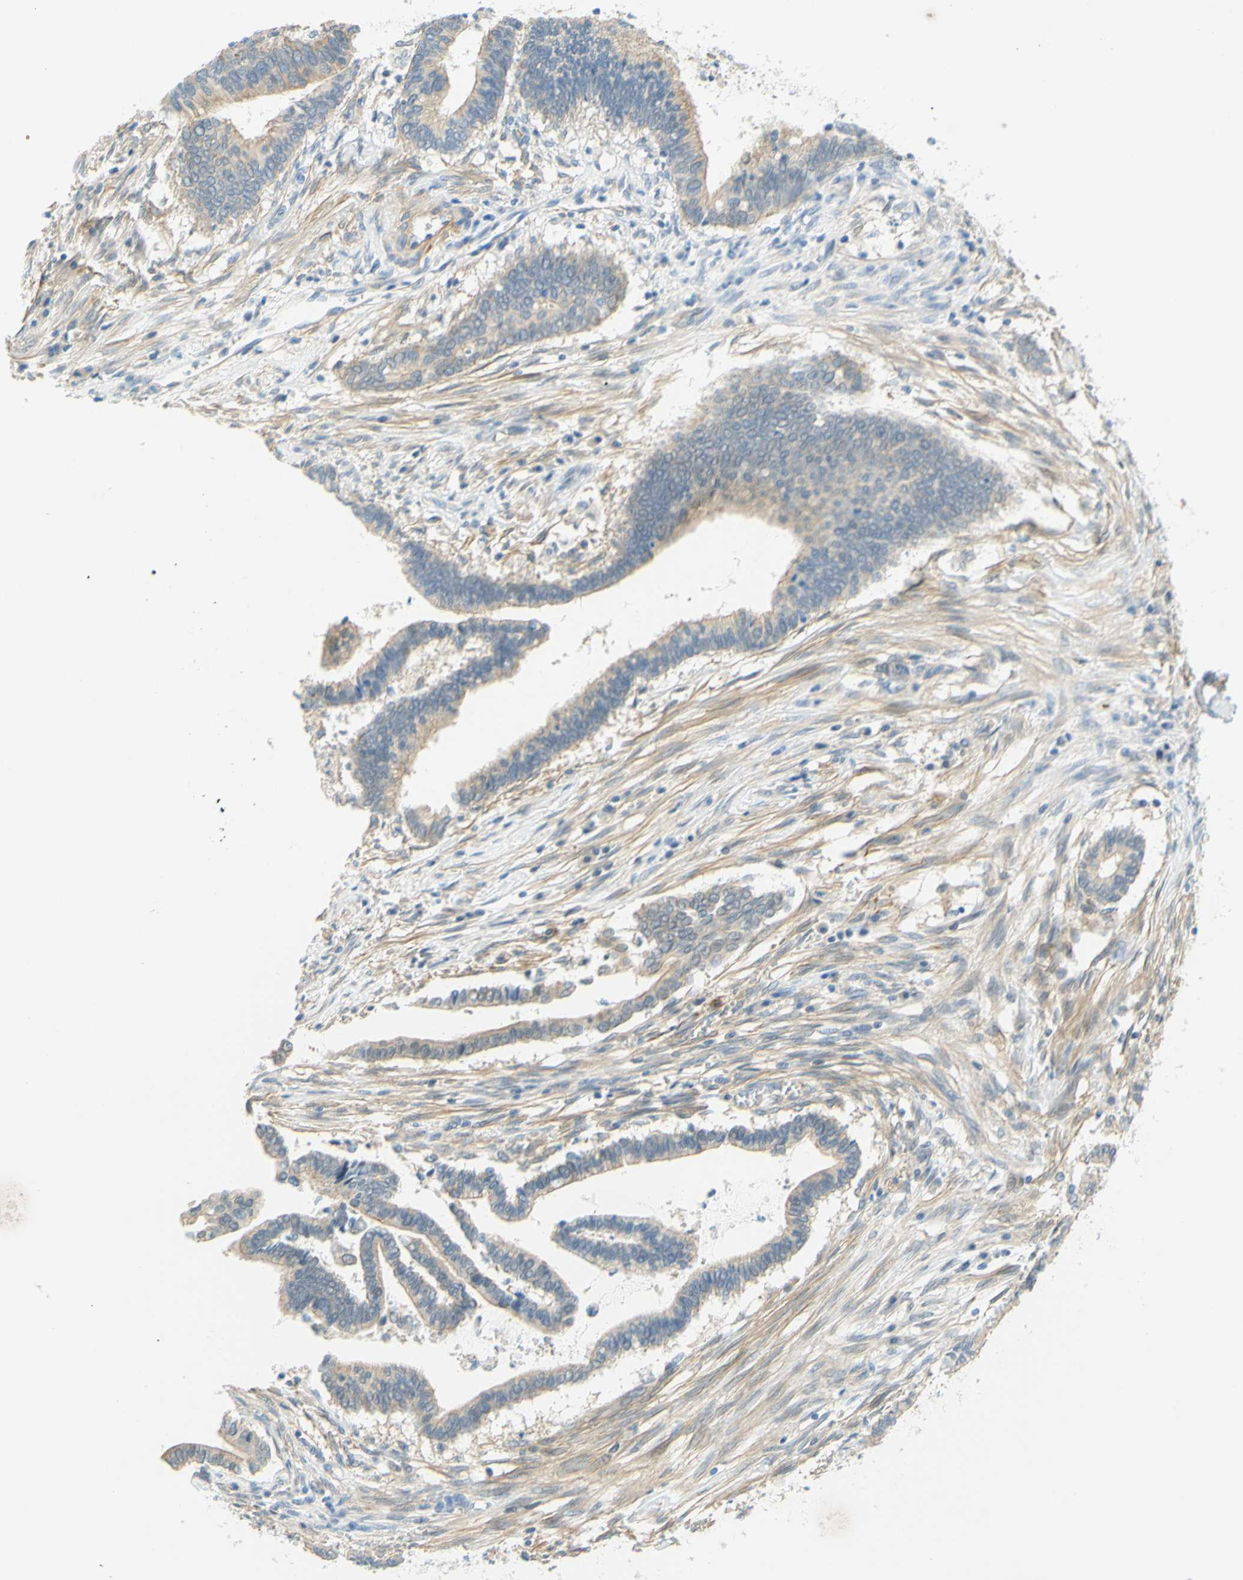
{"staining": {"intensity": "weak", "quantity": "25%-75%", "location": "cytoplasmic/membranous"}, "tissue": "cervical cancer", "cell_type": "Tumor cells", "image_type": "cancer", "snomed": [{"axis": "morphology", "description": "Adenocarcinoma, NOS"}, {"axis": "topography", "description": "Cervix"}], "caption": "Immunohistochemistry (IHC) of human cervical adenocarcinoma reveals low levels of weak cytoplasmic/membranous positivity in approximately 25%-75% of tumor cells.", "gene": "ENTREP2", "patient": {"sex": "female", "age": 44}}